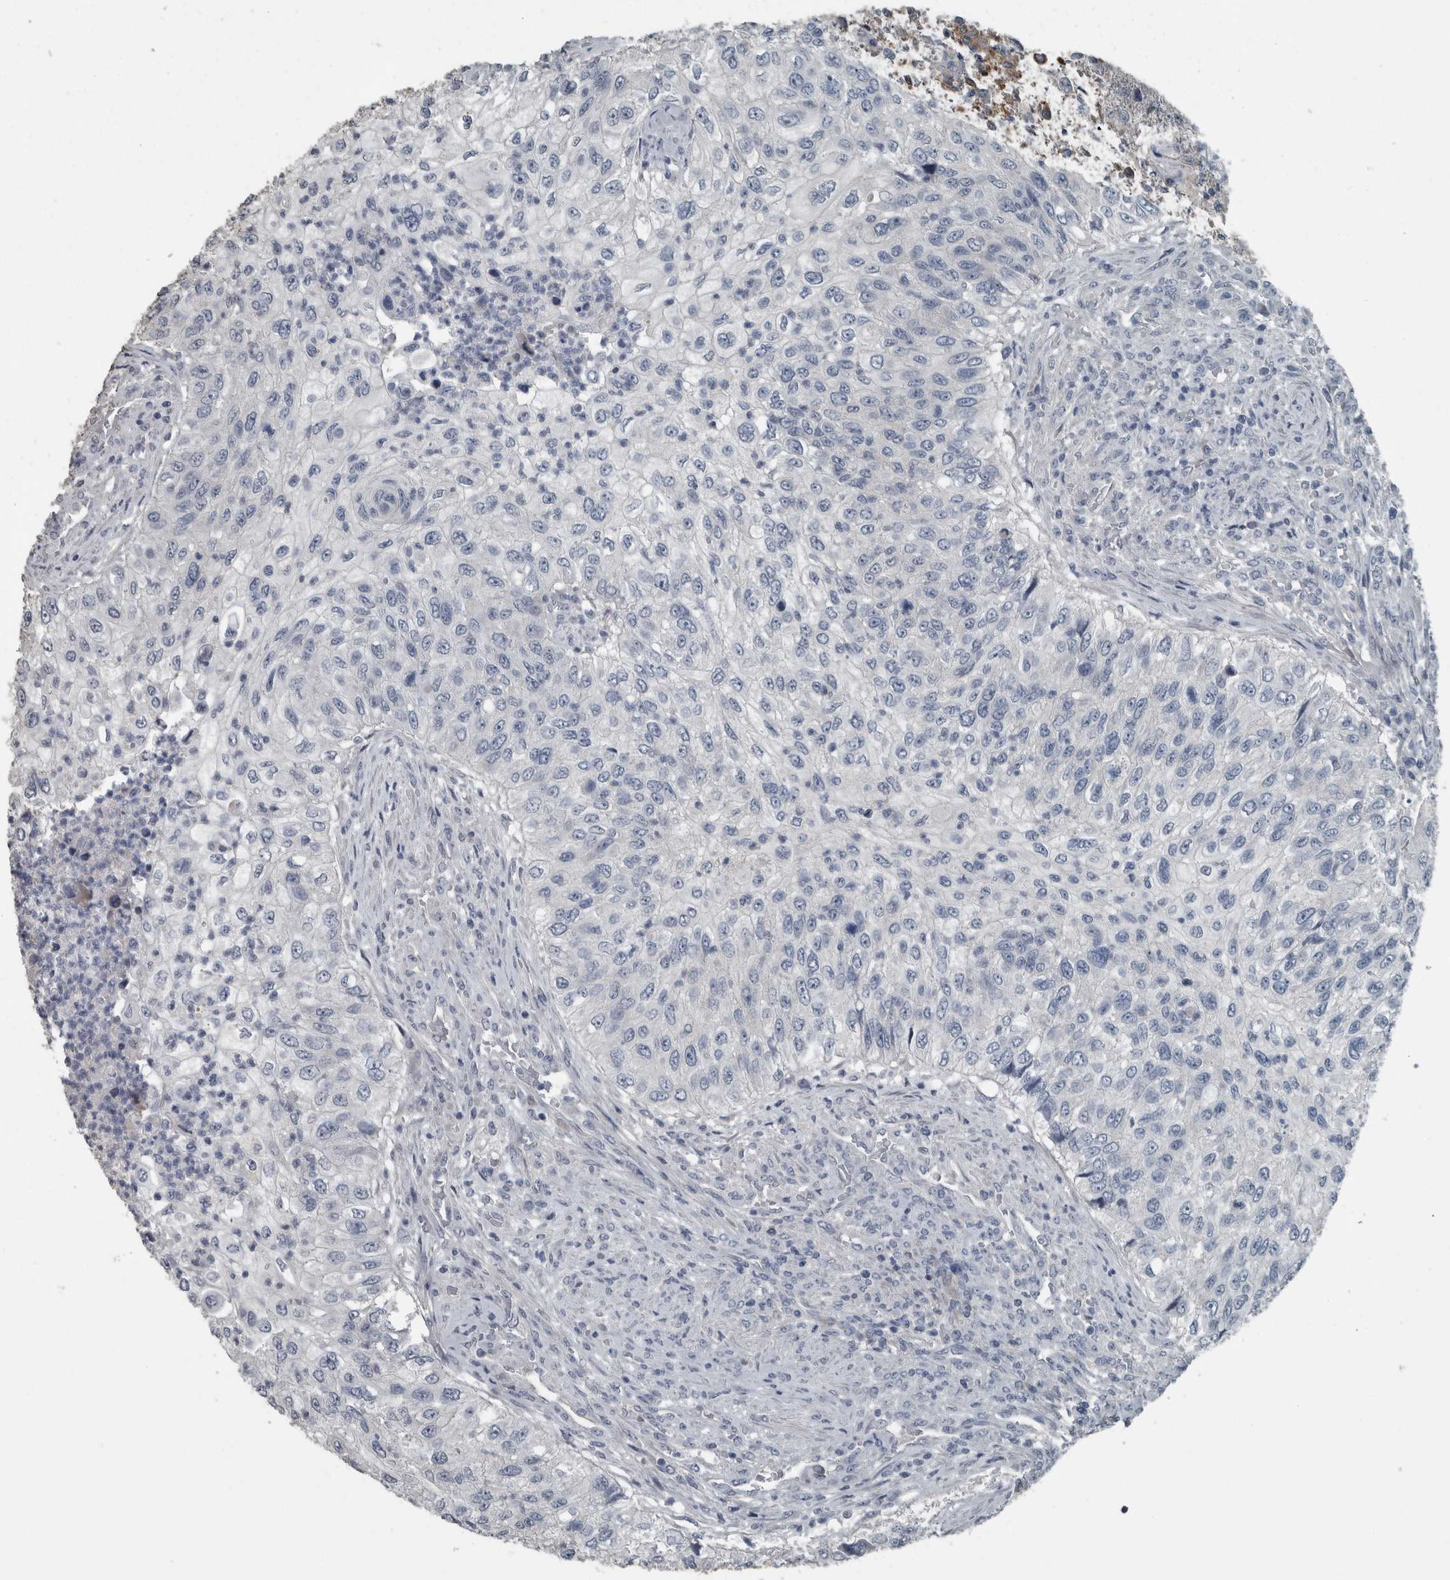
{"staining": {"intensity": "negative", "quantity": "none", "location": "none"}, "tissue": "urothelial cancer", "cell_type": "Tumor cells", "image_type": "cancer", "snomed": [{"axis": "morphology", "description": "Urothelial carcinoma, High grade"}, {"axis": "topography", "description": "Urinary bladder"}], "caption": "Tumor cells are negative for brown protein staining in urothelial cancer.", "gene": "KRT20", "patient": {"sex": "female", "age": 60}}